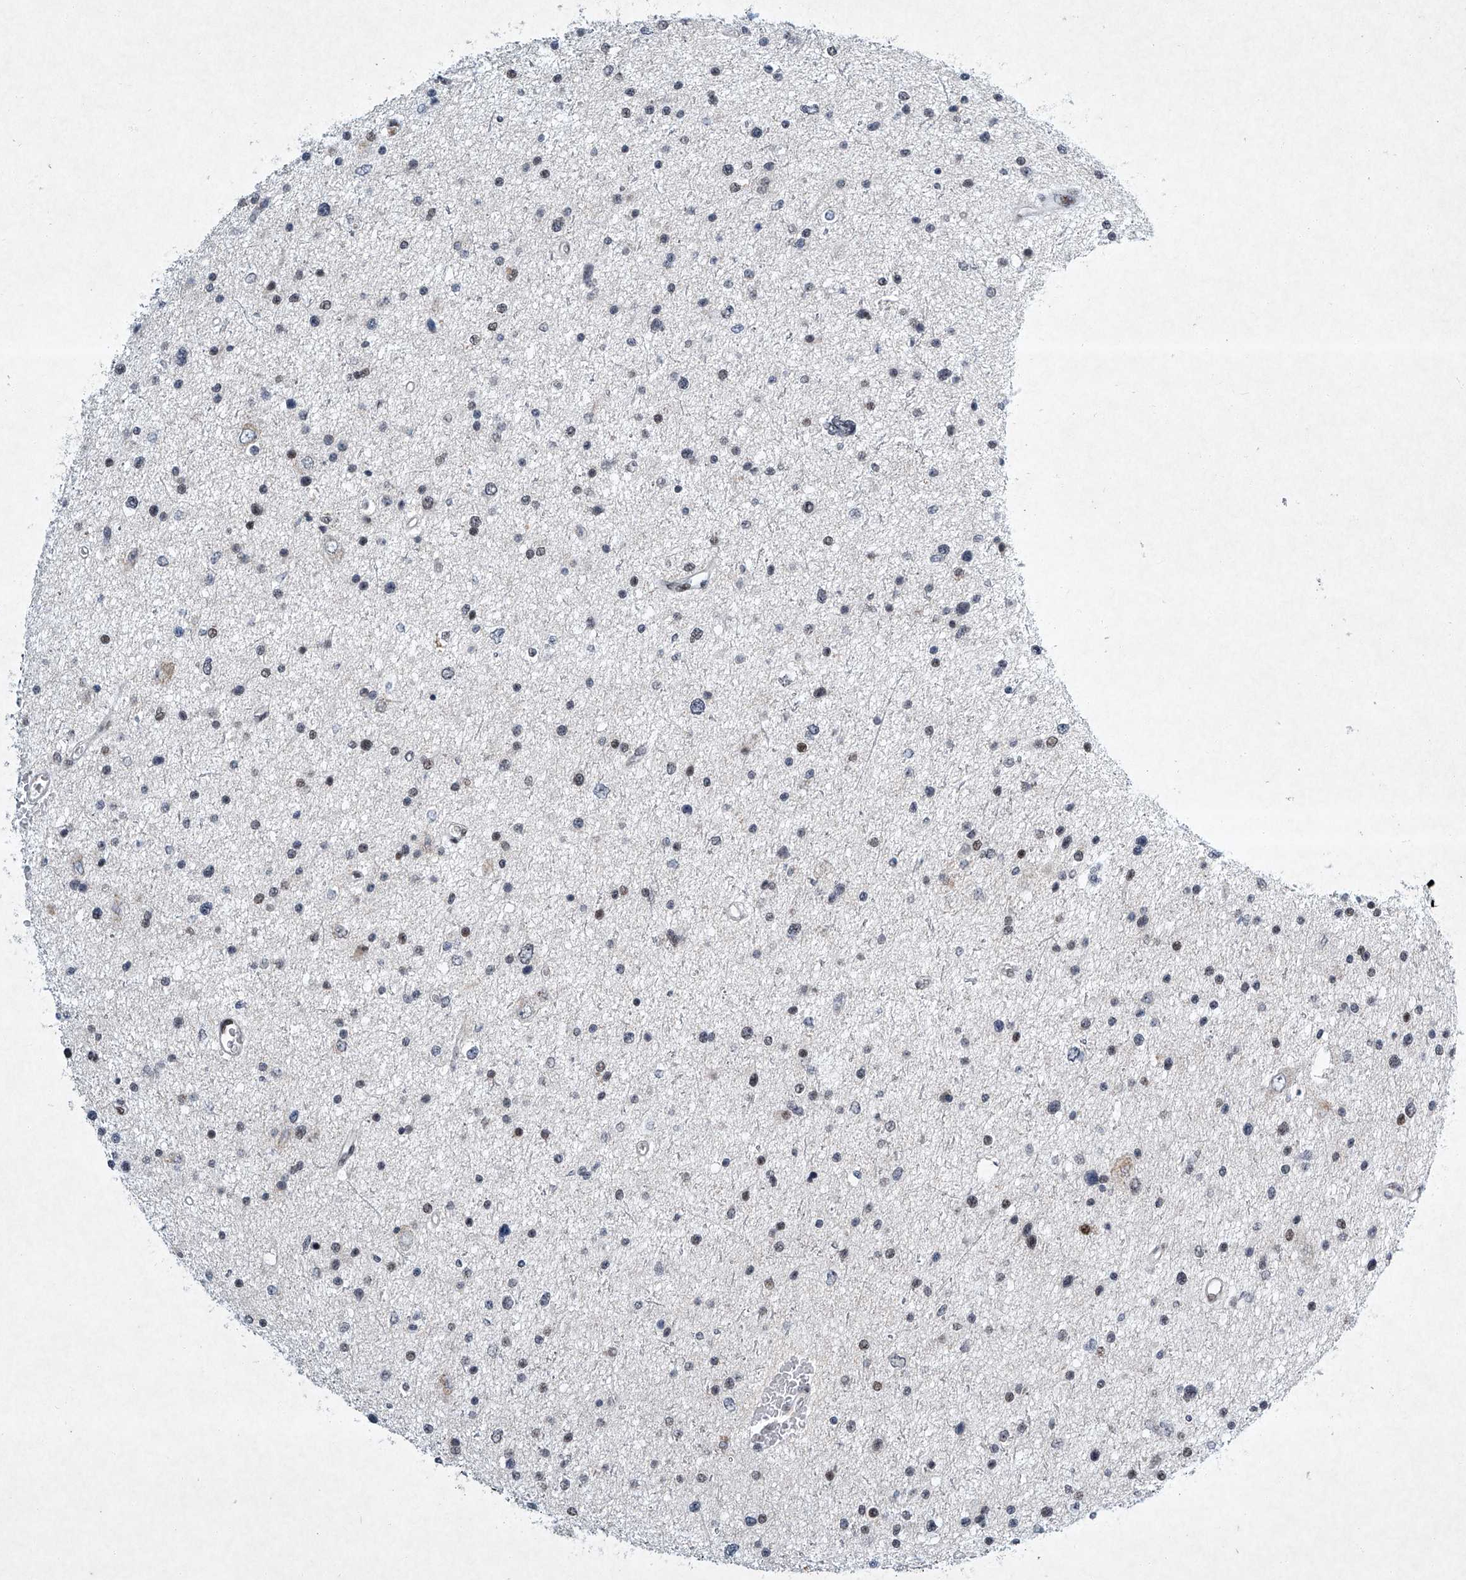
{"staining": {"intensity": "negative", "quantity": "none", "location": "none"}, "tissue": "glioma", "cell_type": "Tumor cells", "image_type": "cancer", "snomed": [{"axis": "morphology", "description": "Glioma, malignant, Low grade"}, {"axis": "topography", "description": "Brain"}], "caption": "This is an immunohistochemistry image of human glioma. There is no positivity in tumor cells.", "gene": "TFDP1", "patient": {"sex": "female", "age": 37}}